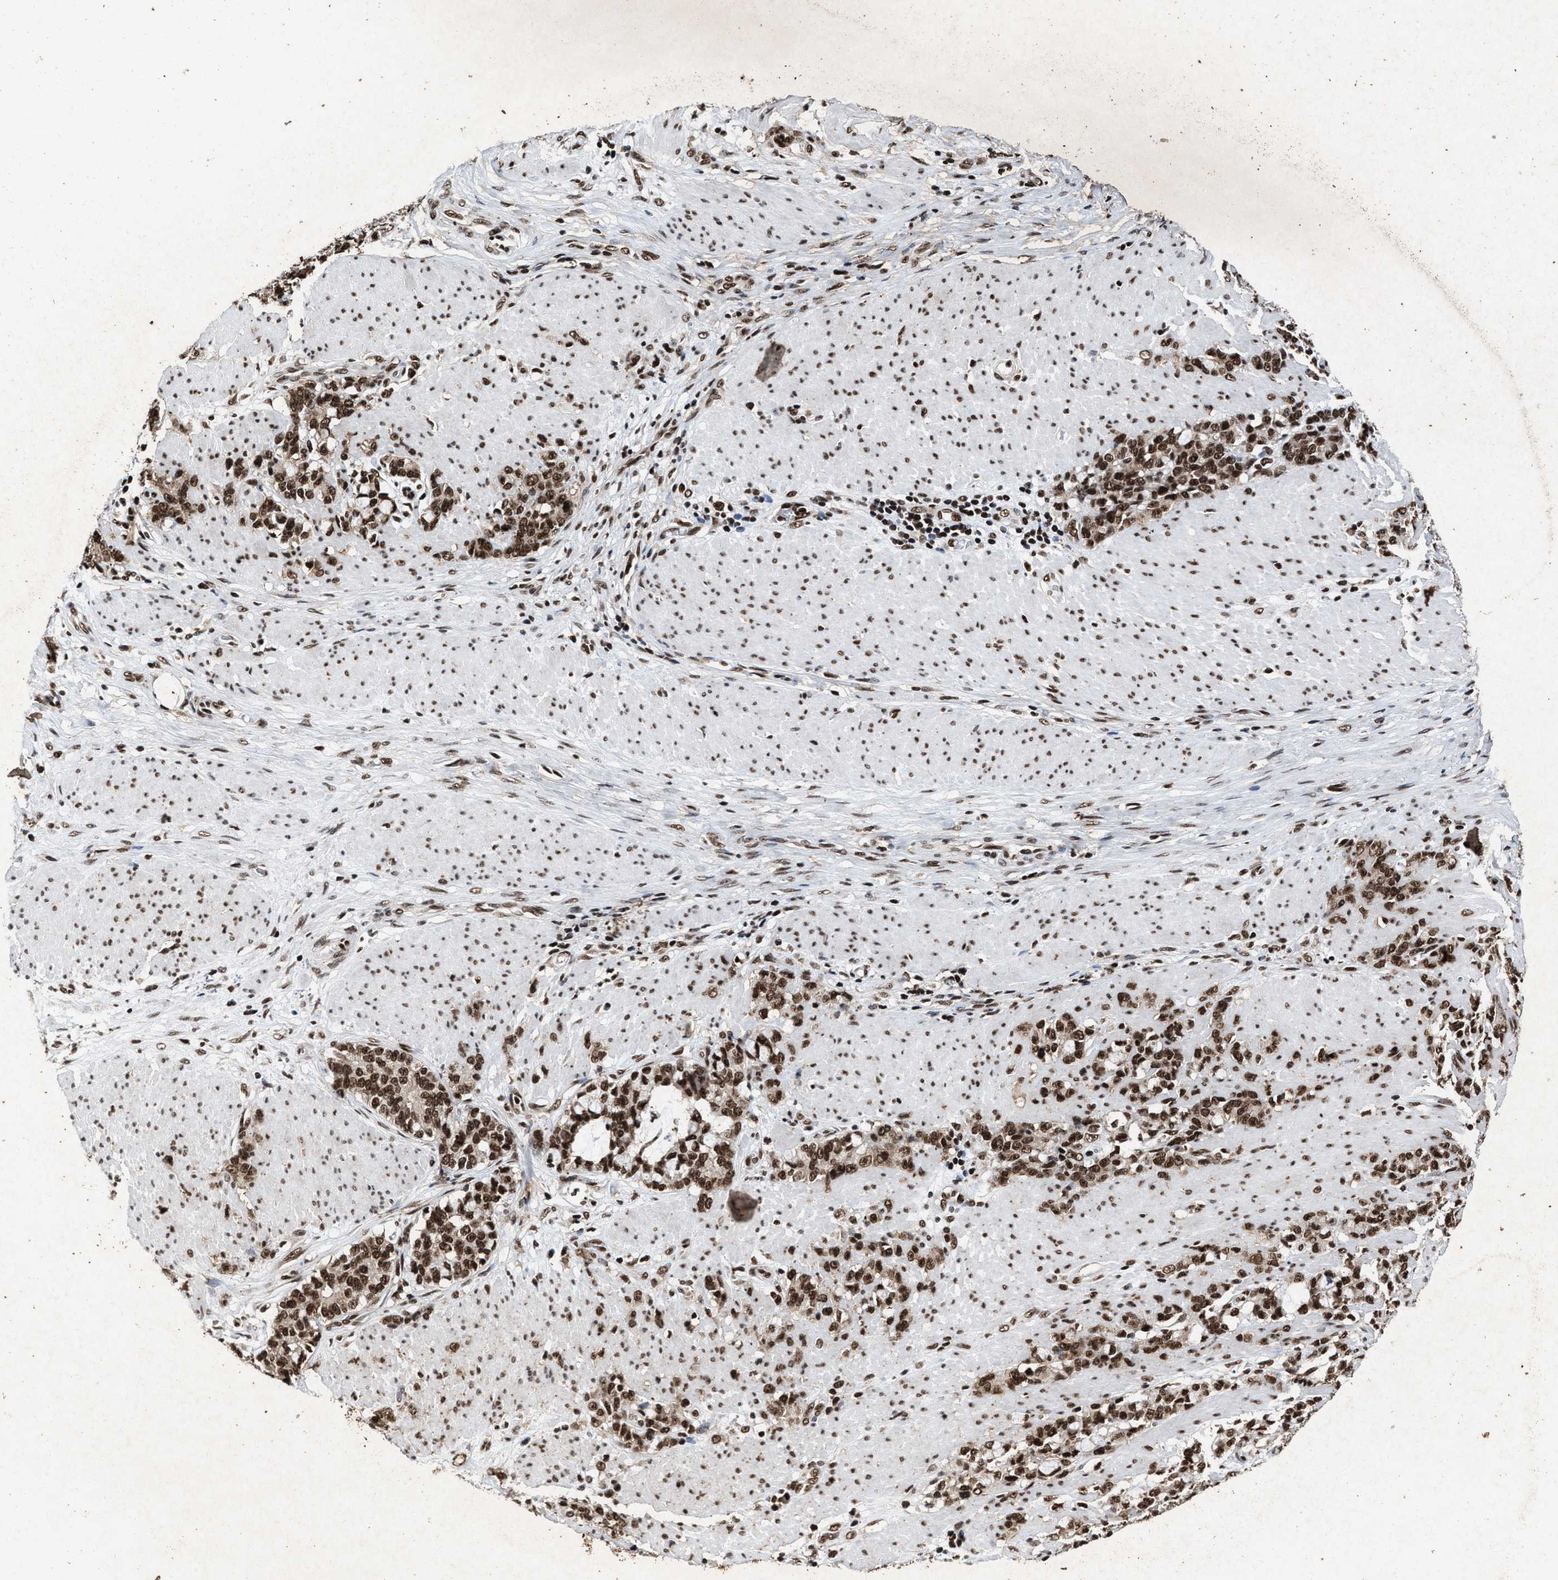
{"staining": {"intensity": "strong", "quantity": ">75%", "location": "cytoplasmic/membranous,nuclear"}, "tissue": "stomach cancer", "cell_type": "Tumor cells", "image_type": "cancer", "snomed": [{"axis": "morphology", "description": "Adenocarcinoma, NOS"}, {"axis": "topography", "description": "Stomach, lower"}], "caption": "High-magnification brightfield microscopy of stomach adenocarcinoma stained with DAB (brown) and counterstained with hematoxylin (blue). tumor cells exhibit strong cytoplasmic/membranous and nuclear staining is seen in about>75% of cells.", "gene": "ALYREF", "patient": {"sex": "male", "age": 88}}